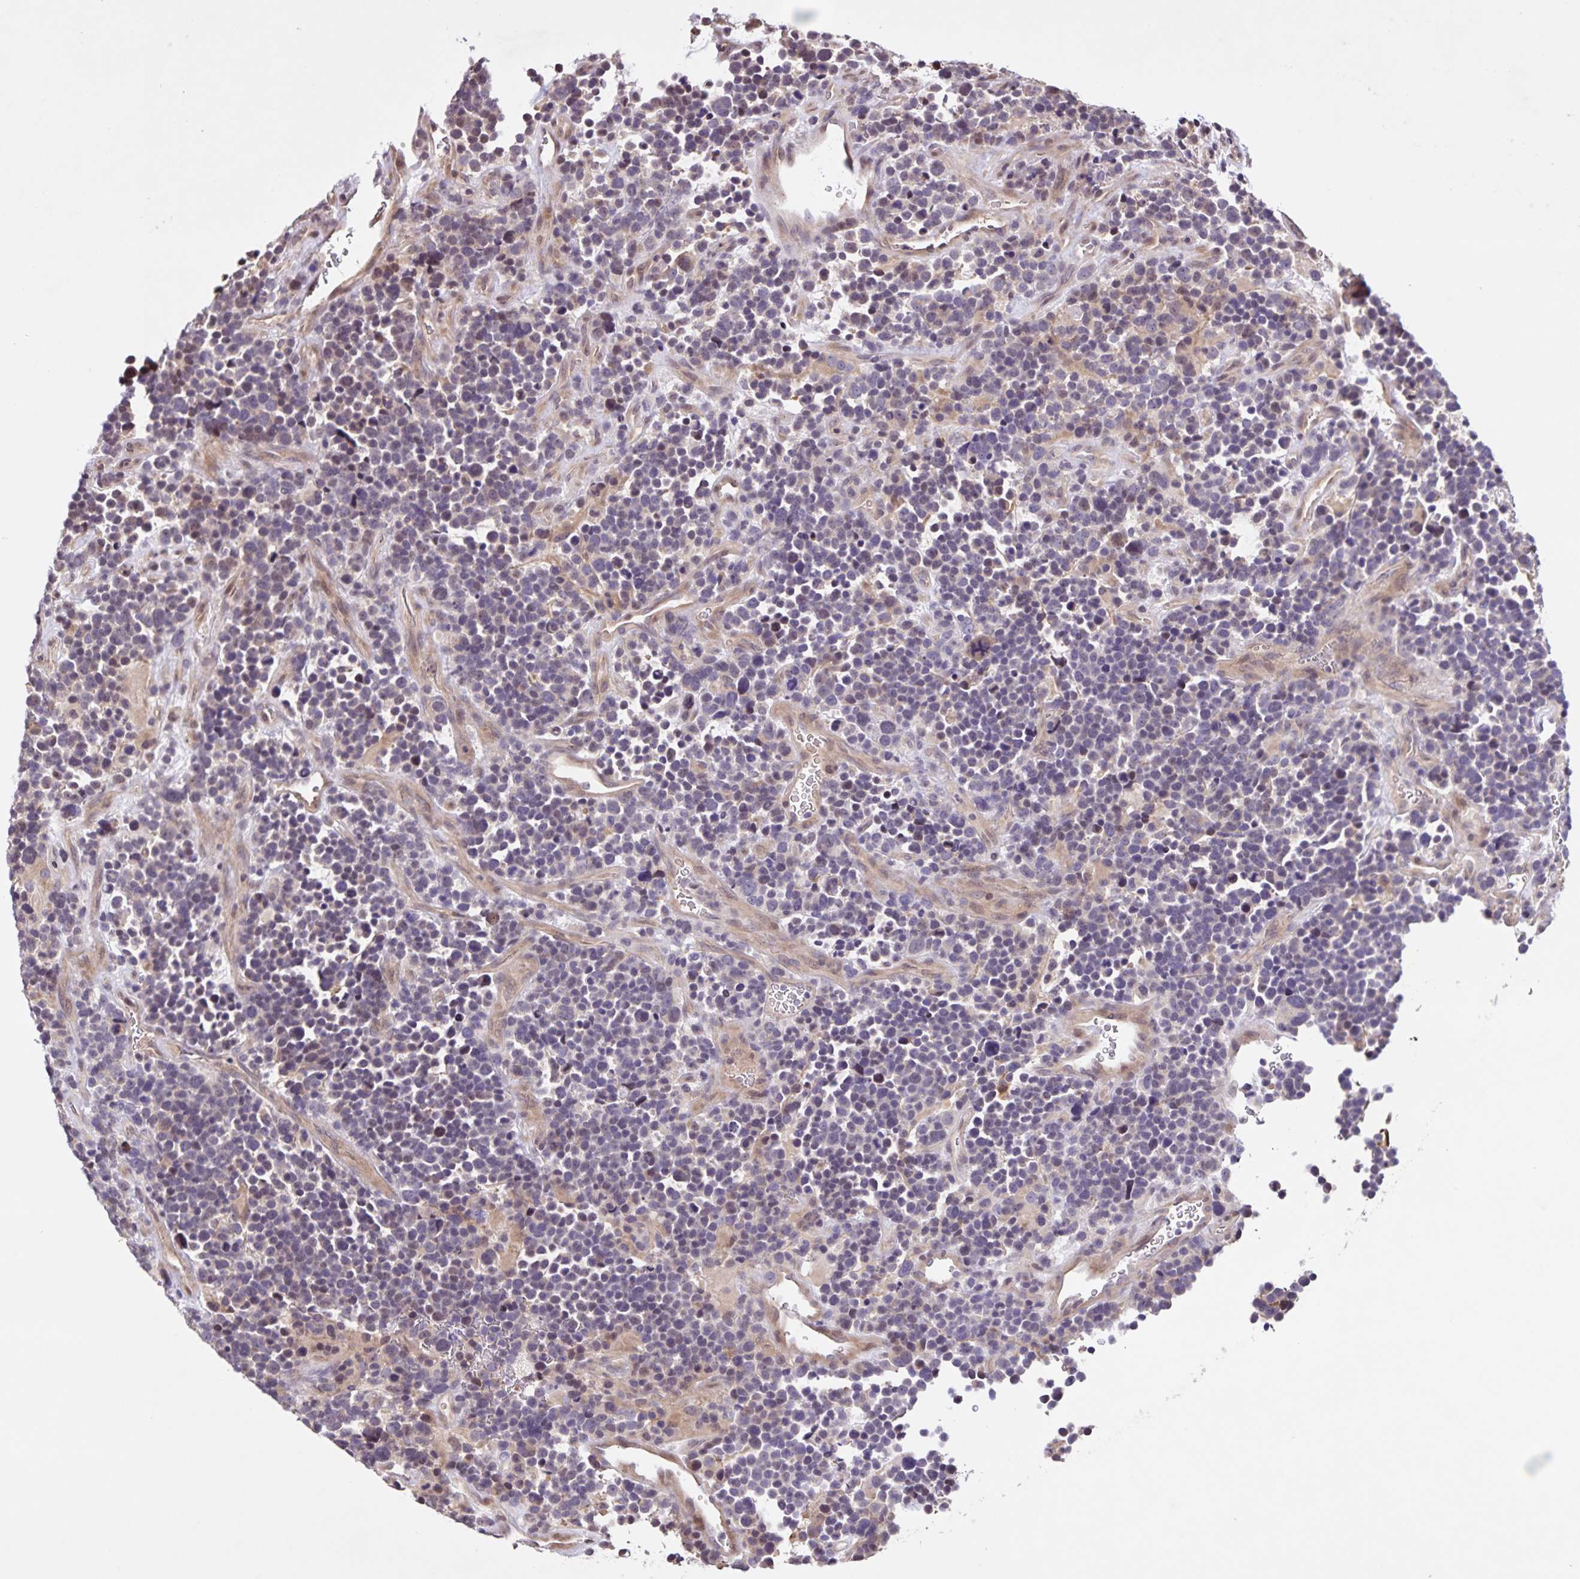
{"staining": {"intensity": "weak", "quantity": "<25%", "location": "nuclear"}, "tissue": "glioma", "cell_type": "Tumor cells", "image_type": "cancer", "snomed": [{"axis": "morphology", "description": "Glioma, malignant, High grade"}, {"axis": "topography", "description": "Brain"}], "caption": "This is a image of immunohistochemistry (IHC) staining of glioma, which shows no expression in tumor cells.", "gene": "GDF2", "patient": {"sex": "male", "age": 33}}